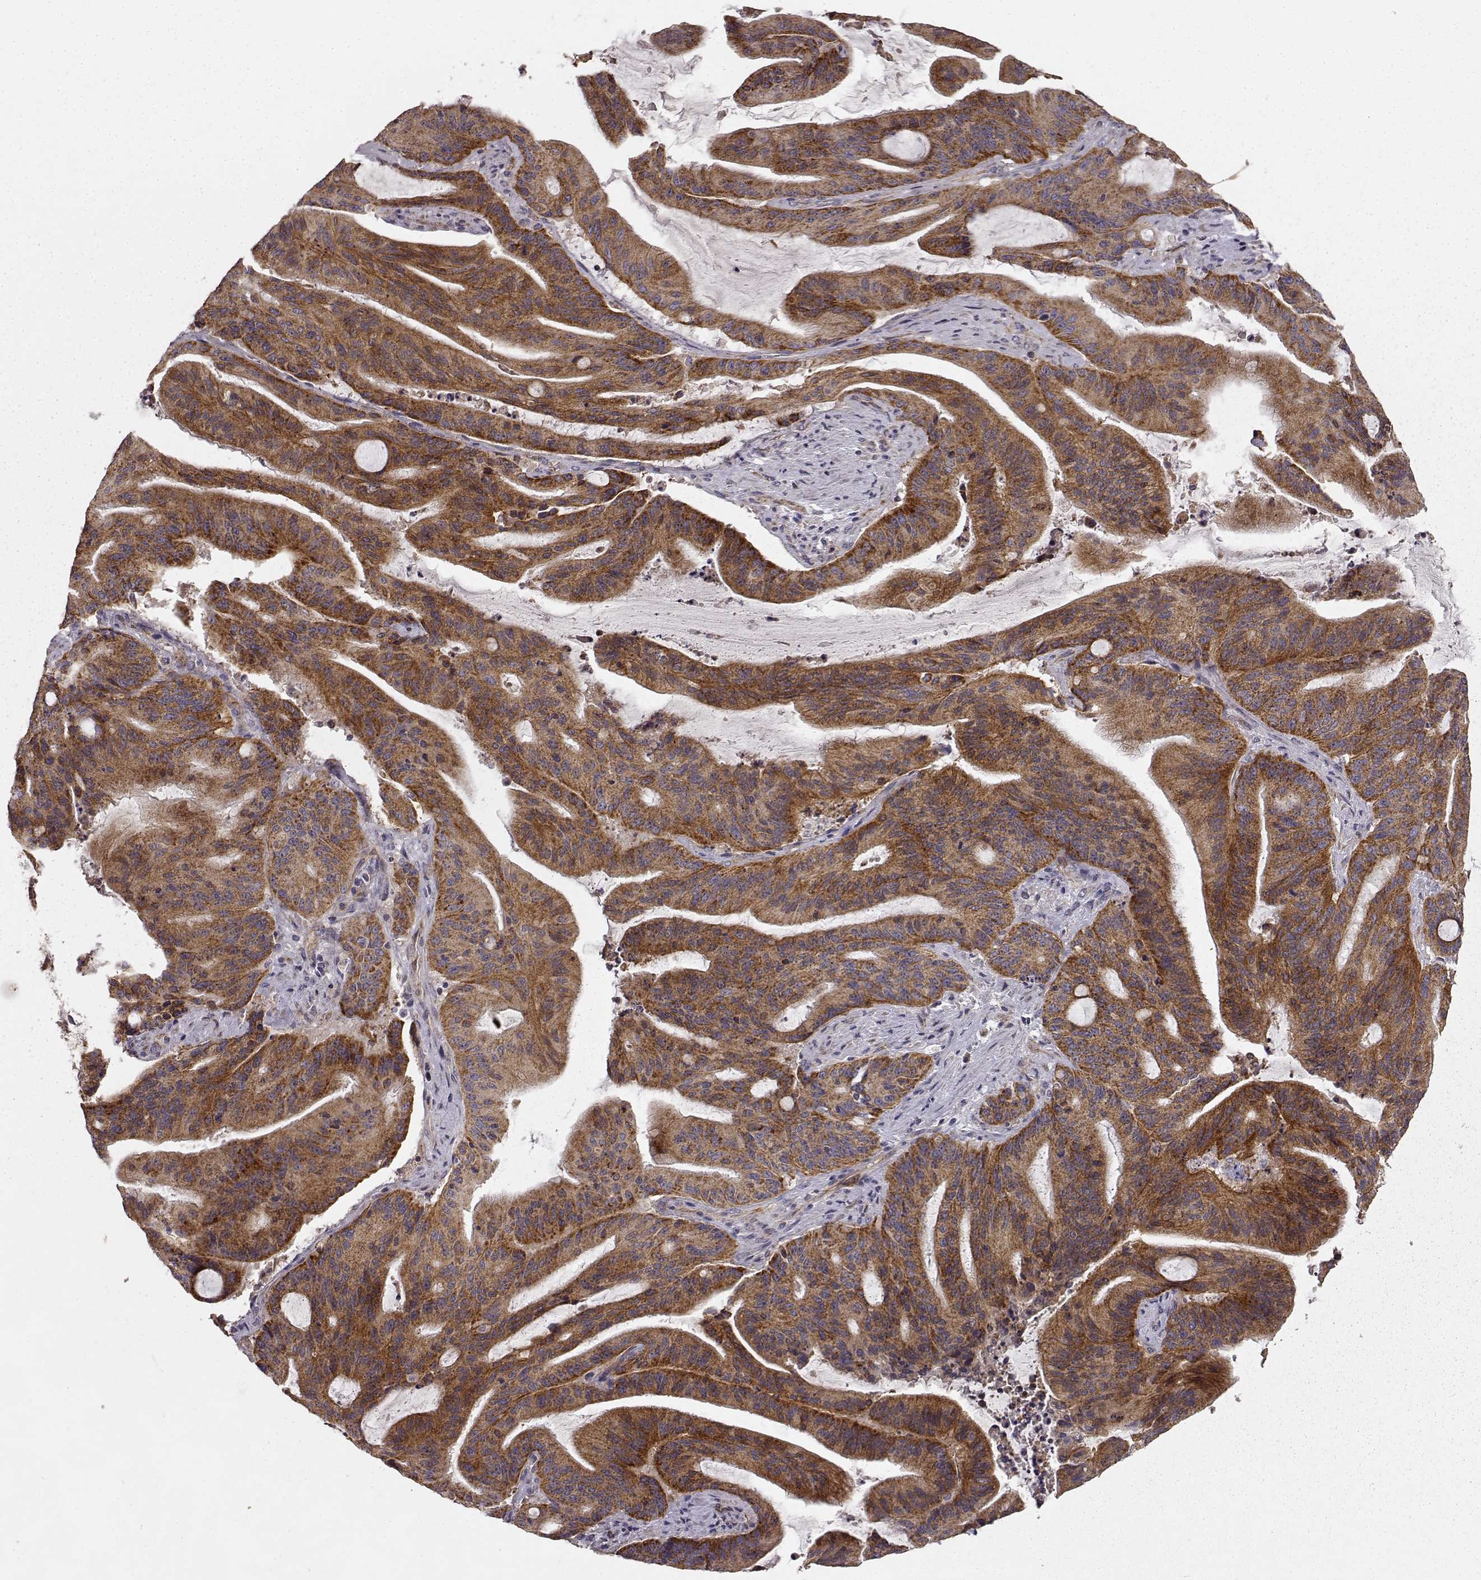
{"staining": {"intensity": "strong", "quantity": ">75%", "location": "cytoplasmic/membranous"}, "tissue": "liver cancer", "cell_type": "Tumor cells", "image_type": "cancer", "snomed": [{"axis": "morphology", "description": "Cholangiocarcinoma"}, {"axis": "topography", "description": "Liver"}], "caption": "A high amount of strong cytoplasmic/membranous expression is seen in about >75% of tumor cells in liver cancer tissue. (IHC, brightfield microscopy, high magnification).", "gene": "ERBB3", "patient": {"sex": "female", "age": 73}}